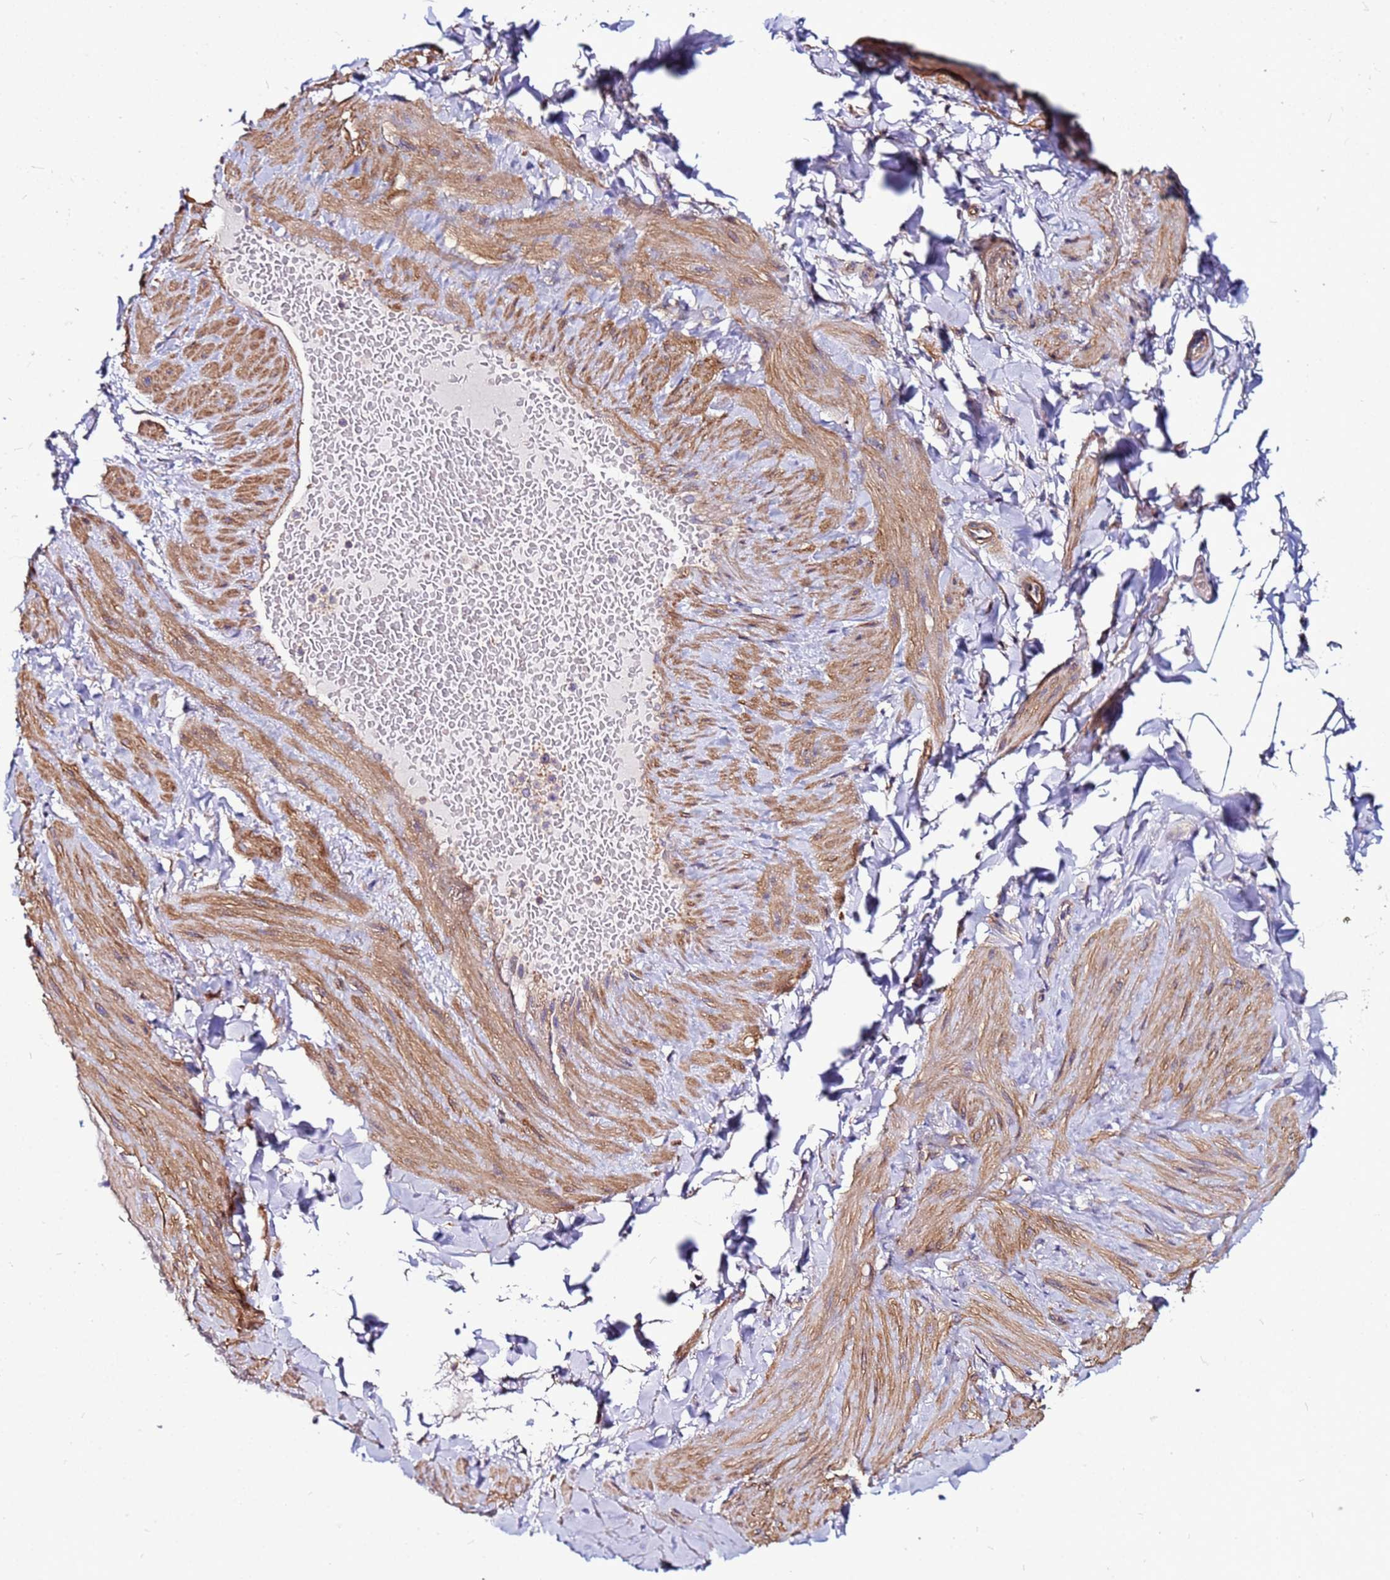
{"staining": {"intensity": "negative", "quantity": "none", "location": "none"}, "tissue": "adipose tissue", "cell_type": "Adipocytes", "image_type": "normal", "snomed": [{"axis": "morphology", "description": "Normal tissue, NOS"}, {"axis": "topography", "description": "Soft tissue"}, {"axis": "topography", "description": "Vascular tissue"}], "caption": "A histopathology image of human adipose tissue is negative for staining in adipocytes. (Brightfield microscopy of DAB (3,3'-diaminobenzidine) IHC at high magnification).", "gene": "STK38L", "patient": {"sex": "male", "age": 54}}